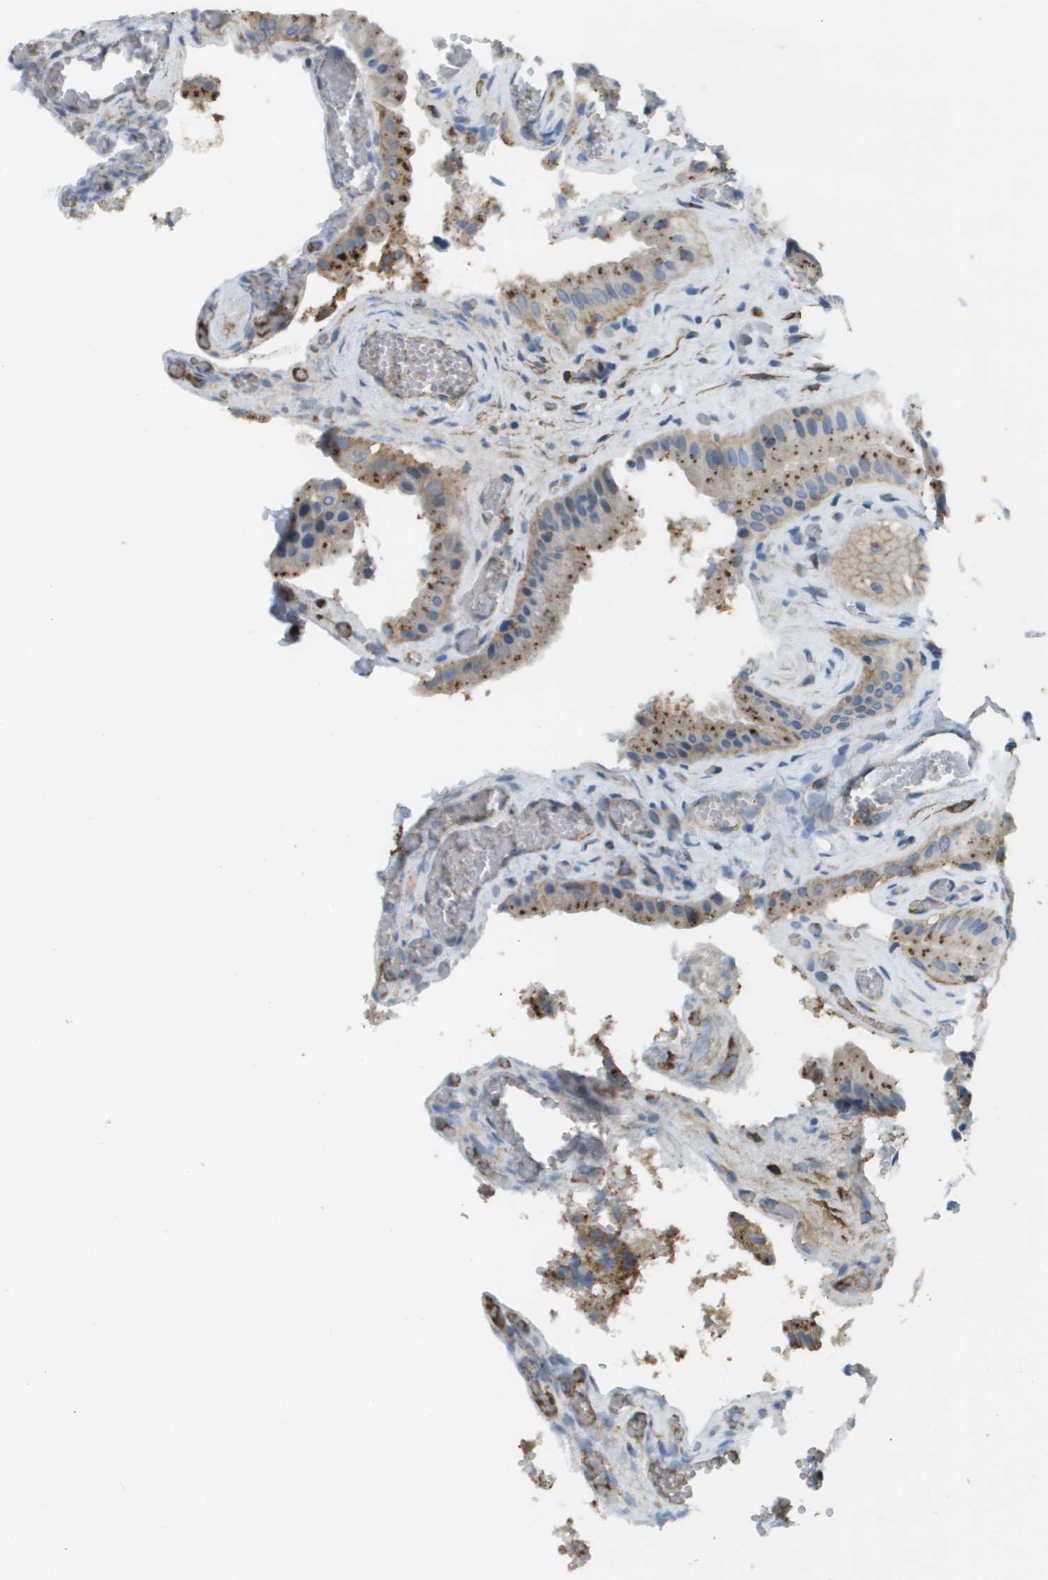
{"staining": {"intensity": "strong", "quantity": "25%-75%", "location": "cytoplasmic/membranous"}, "tissue": "gallbladder", "cell_type": "Glandular cells", "image_type": "normal", "snomed": [{"axis": "morphology", "description": "Normal tissue, NOS"}, {"axis": "topography", "description": "Gallbladder"}], "caption": "A high amount of strong cytoplasmic/membranous staining is identified in approximately 25%-75% of glandular cells in benign gallbladder. (Stains: DAB in brown, nuclei in blue, Microscopy: brightfield microscopy at high magnification).", "gene": "MYH11", "patient": {"sex": "male", "age": 49}}